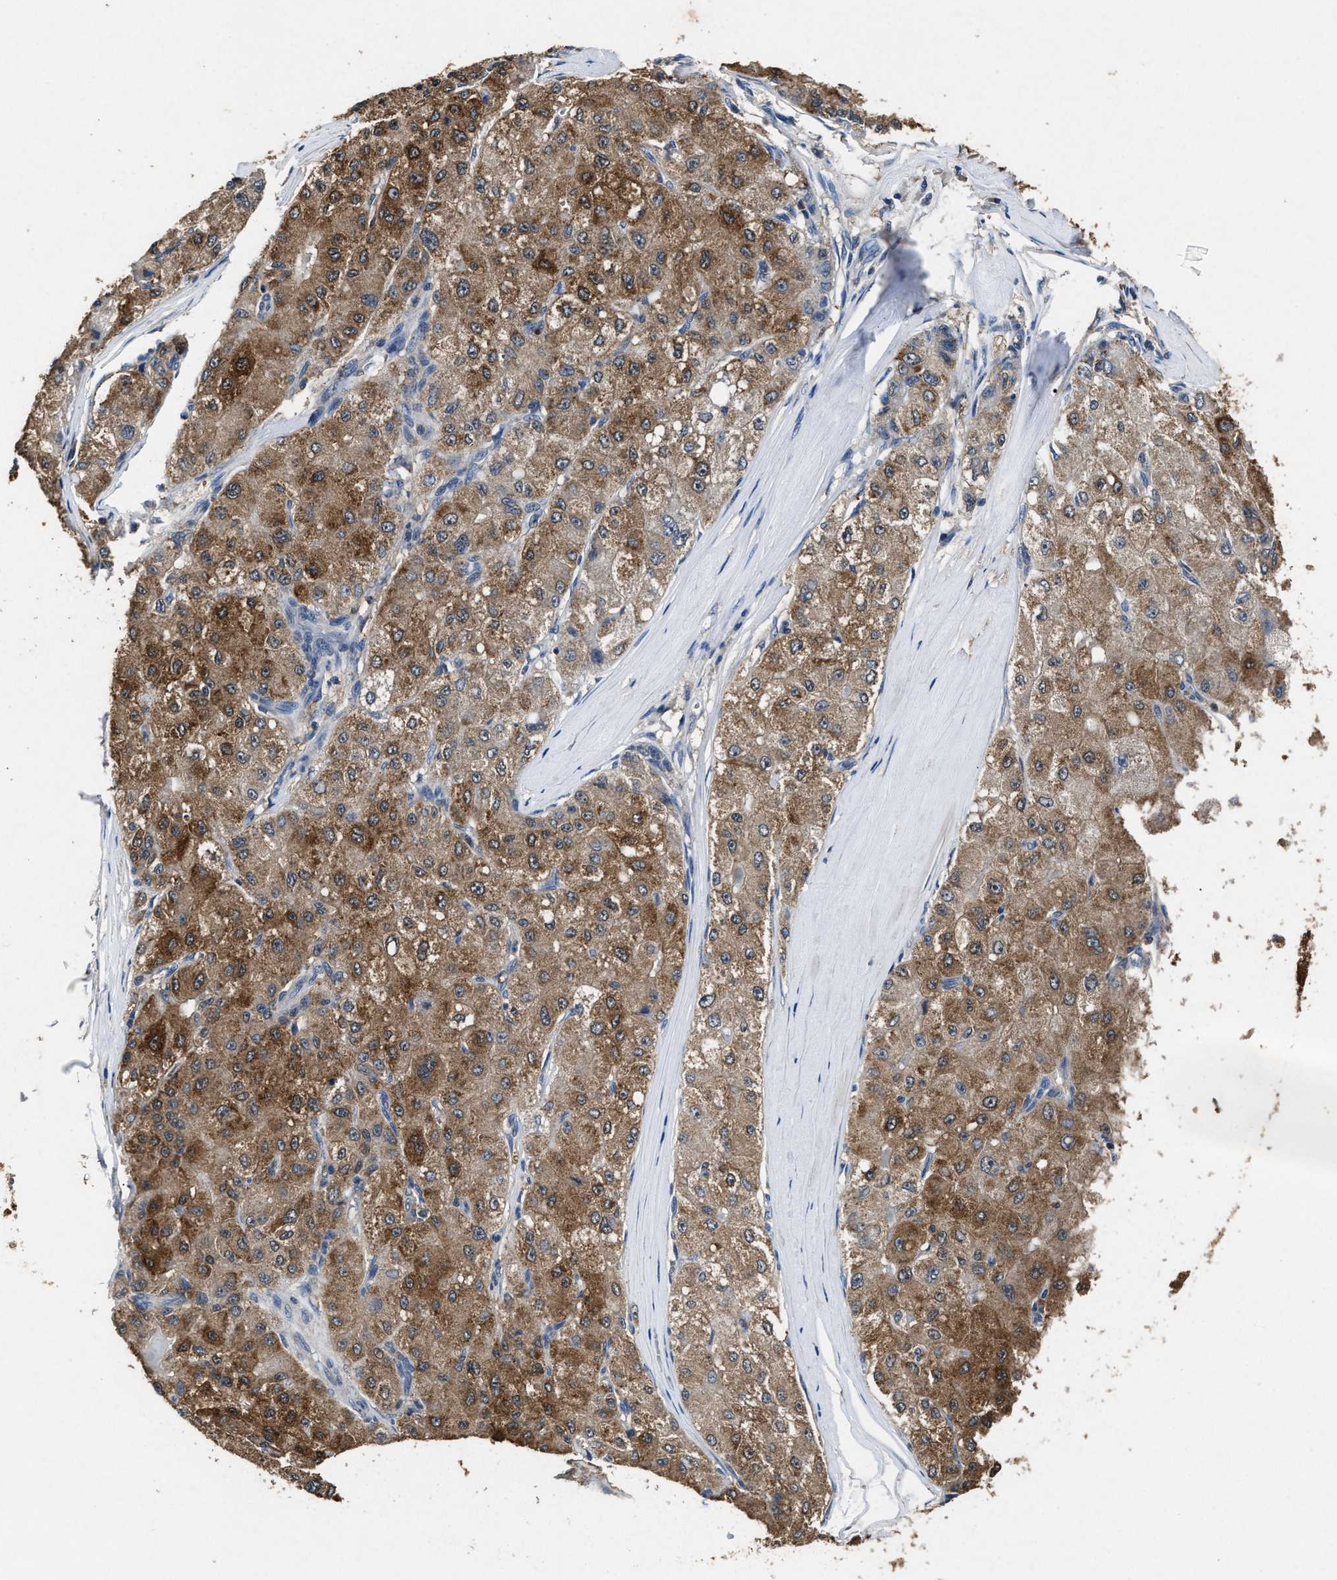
{"staining": {"intensity": "moderate", "quantity": ">75%", "location": "cytoplasmic/membranous"}, "tissue": "liver cancer", "cell_type": "Tumor cells", "image_type": "cancer", "snomed": [{"axis": "morphology", "description": "Carcinoma, Hepatocellular, NOS"}, {"axis": "topography", "description": "Liver"}], "caption": "Immunohistochemistry of human liver hepatocellular carcinoma reveals medium levels of moderate cytoplasmic/membranous positivity in about >75% of tumor cells.", "gene": "ACAT2", "patient": {"sex": "male", "age": 80}}